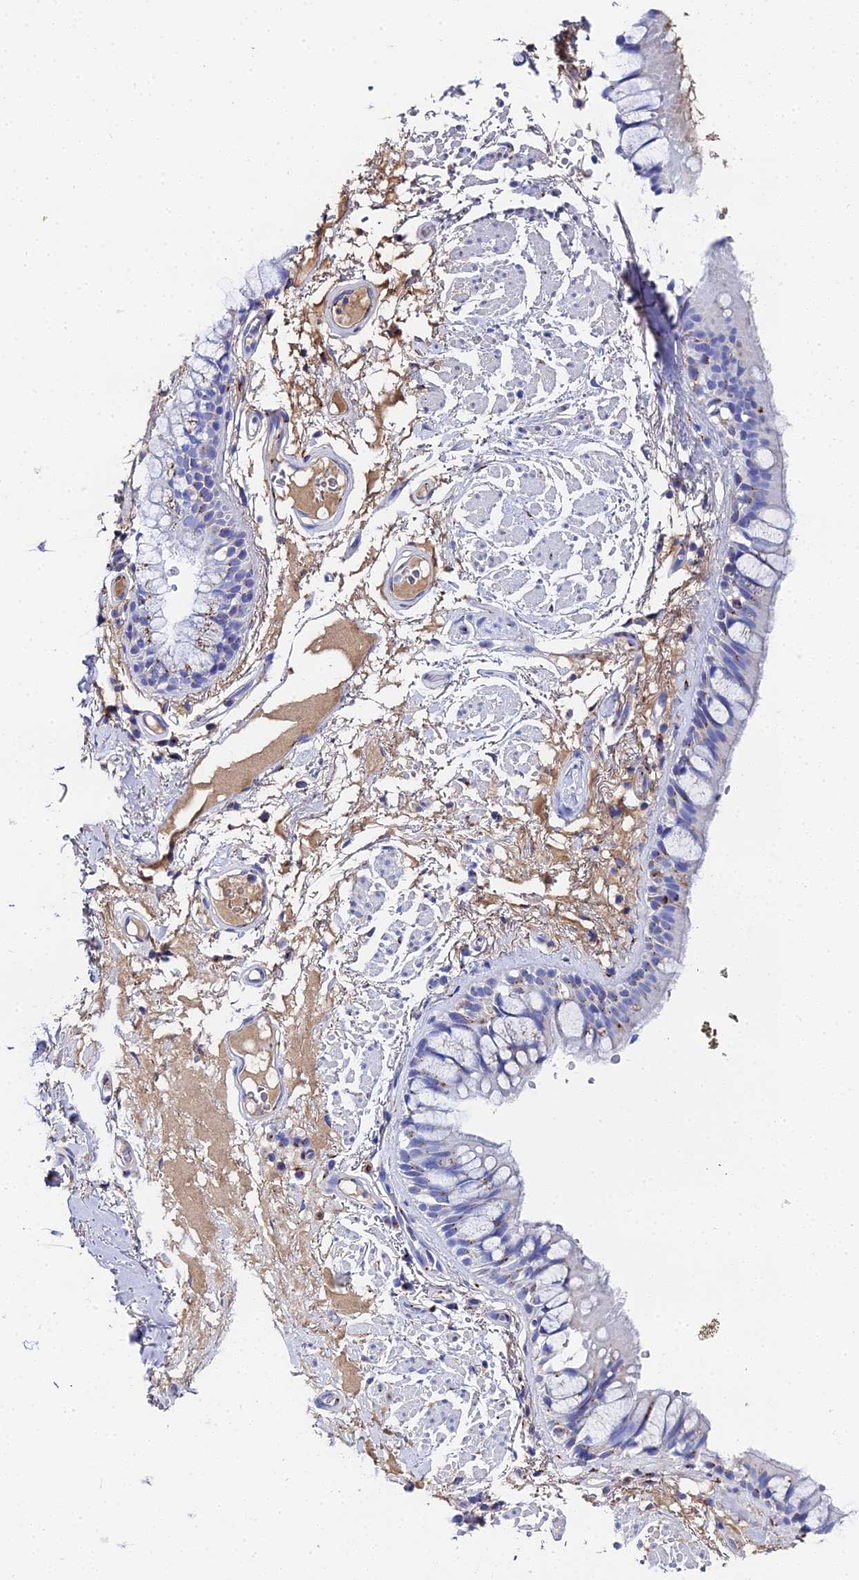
{"staining": {"intensity": "weak", "quantity": "<25%", "location": "cytoplasmic/membranous"}, "tissue": "bronchus", "cell_type": "Respiratory epithelial cells", "image_type": "normal", "snomed": [{"axis": "morphology", "description": "Normal tissue, NOS"}, {"axis": "topography", "description": "Bronchus"}], "caption": "Human bronchus stained for a protein using immunohistochemistry (IHC) shows no staining in respiratory epithelial cells.", "gene": "ENSG00000268674", "patient": {"sex": "male", "age": 70}}